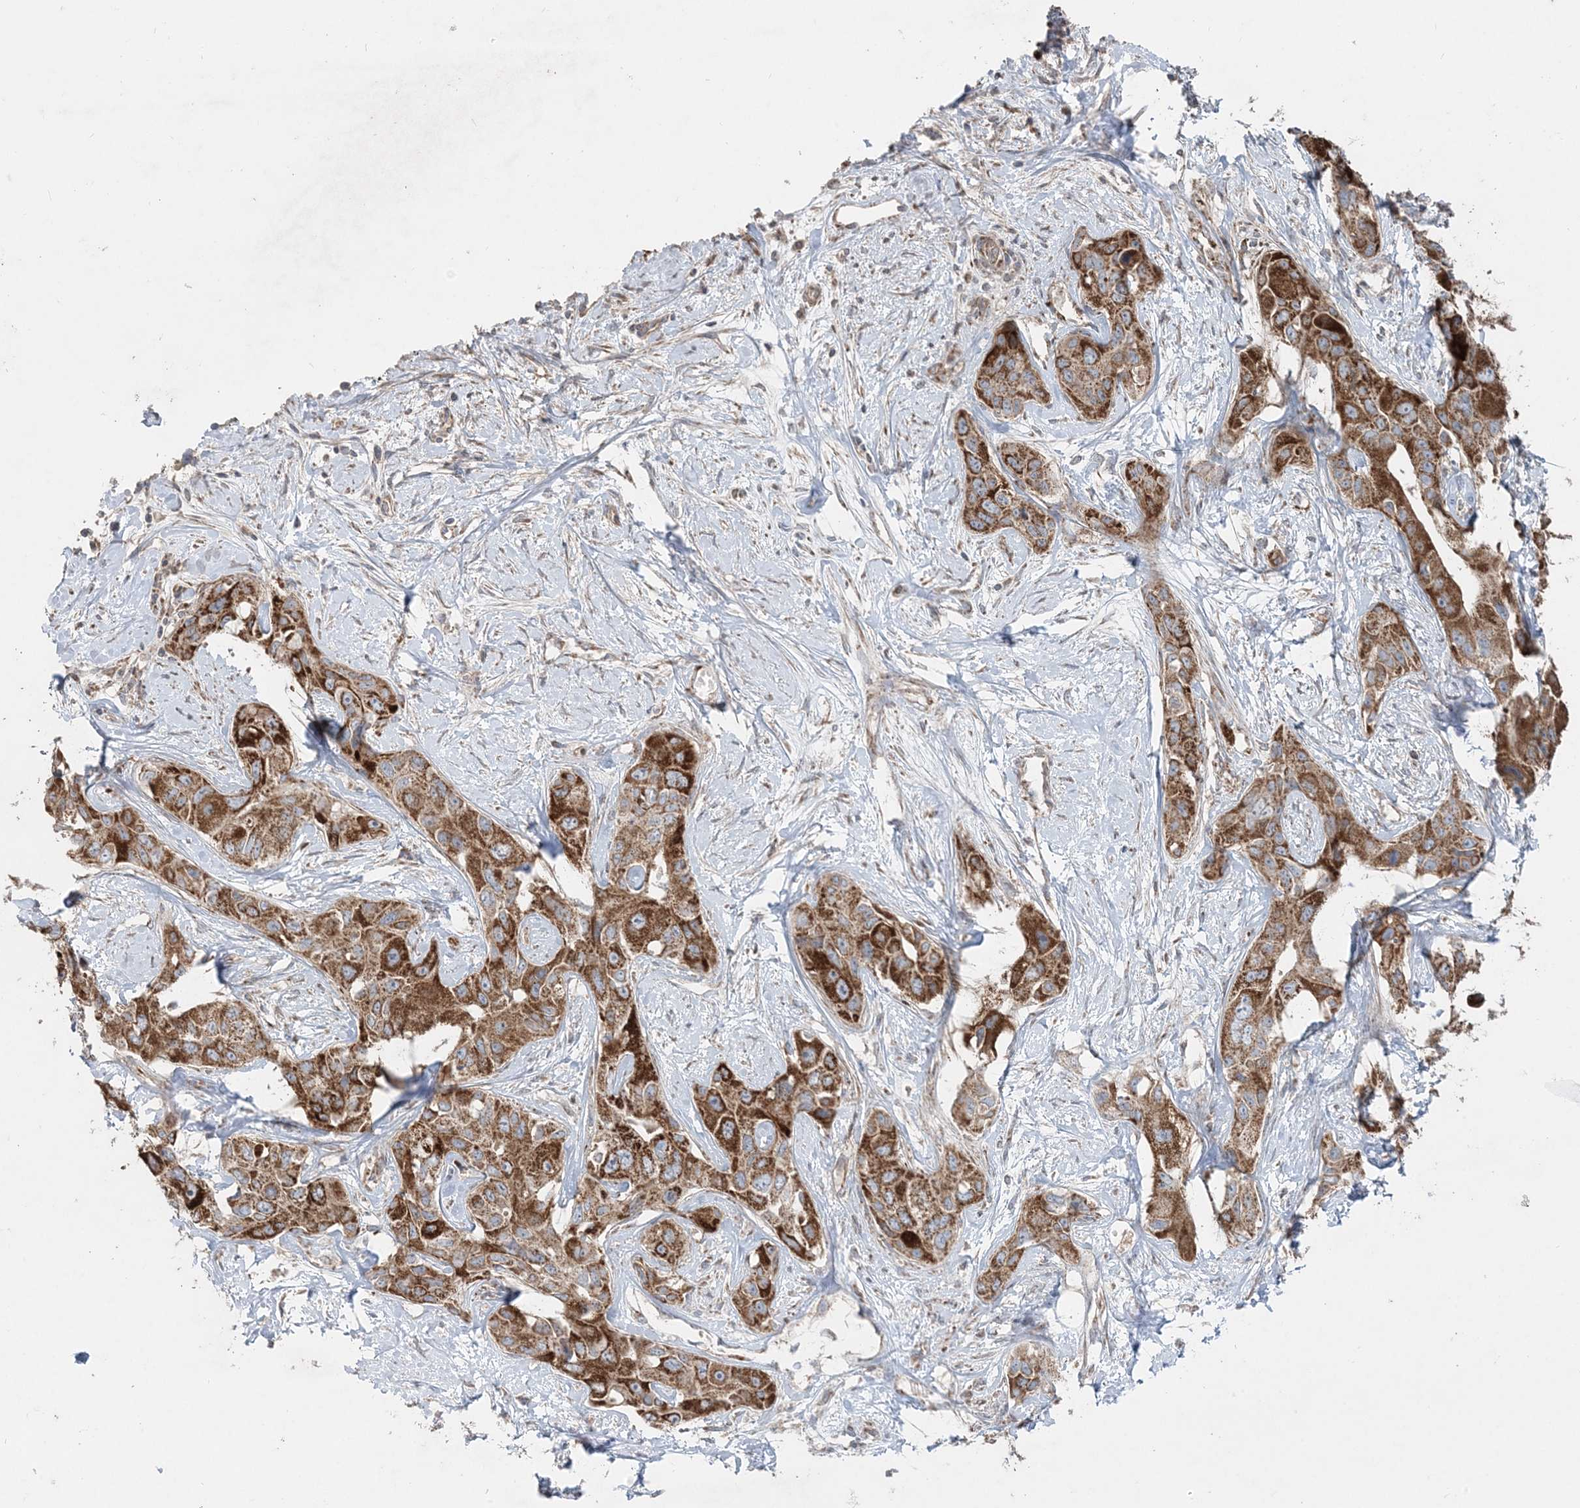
{"staining": {"intensity": "strong", "quantity": ">75%", "location": "cytoplasmic/membranous"}, "tissue": "liver cancer", "cell_type": "Tumor cells", "image_type": "cancer", "snomed": [{"axis": "morphology", "description": "Cholangiocarcinoma"}, {"axis": "topography", "description": "Liver"}], "caption": "Brown immunohistochemical staining in liver cancer displays strong cytoplasmic/membranous positivity in about >75% of tumor cells. Using DAB (3,3'-diaminobenzidine) (brown) and hematoxylin (blue) stains, captured at high magnification using brightfield microscopy.", "gene": "LRPPRC", "patient": {"sex": "male", "age": 59}}